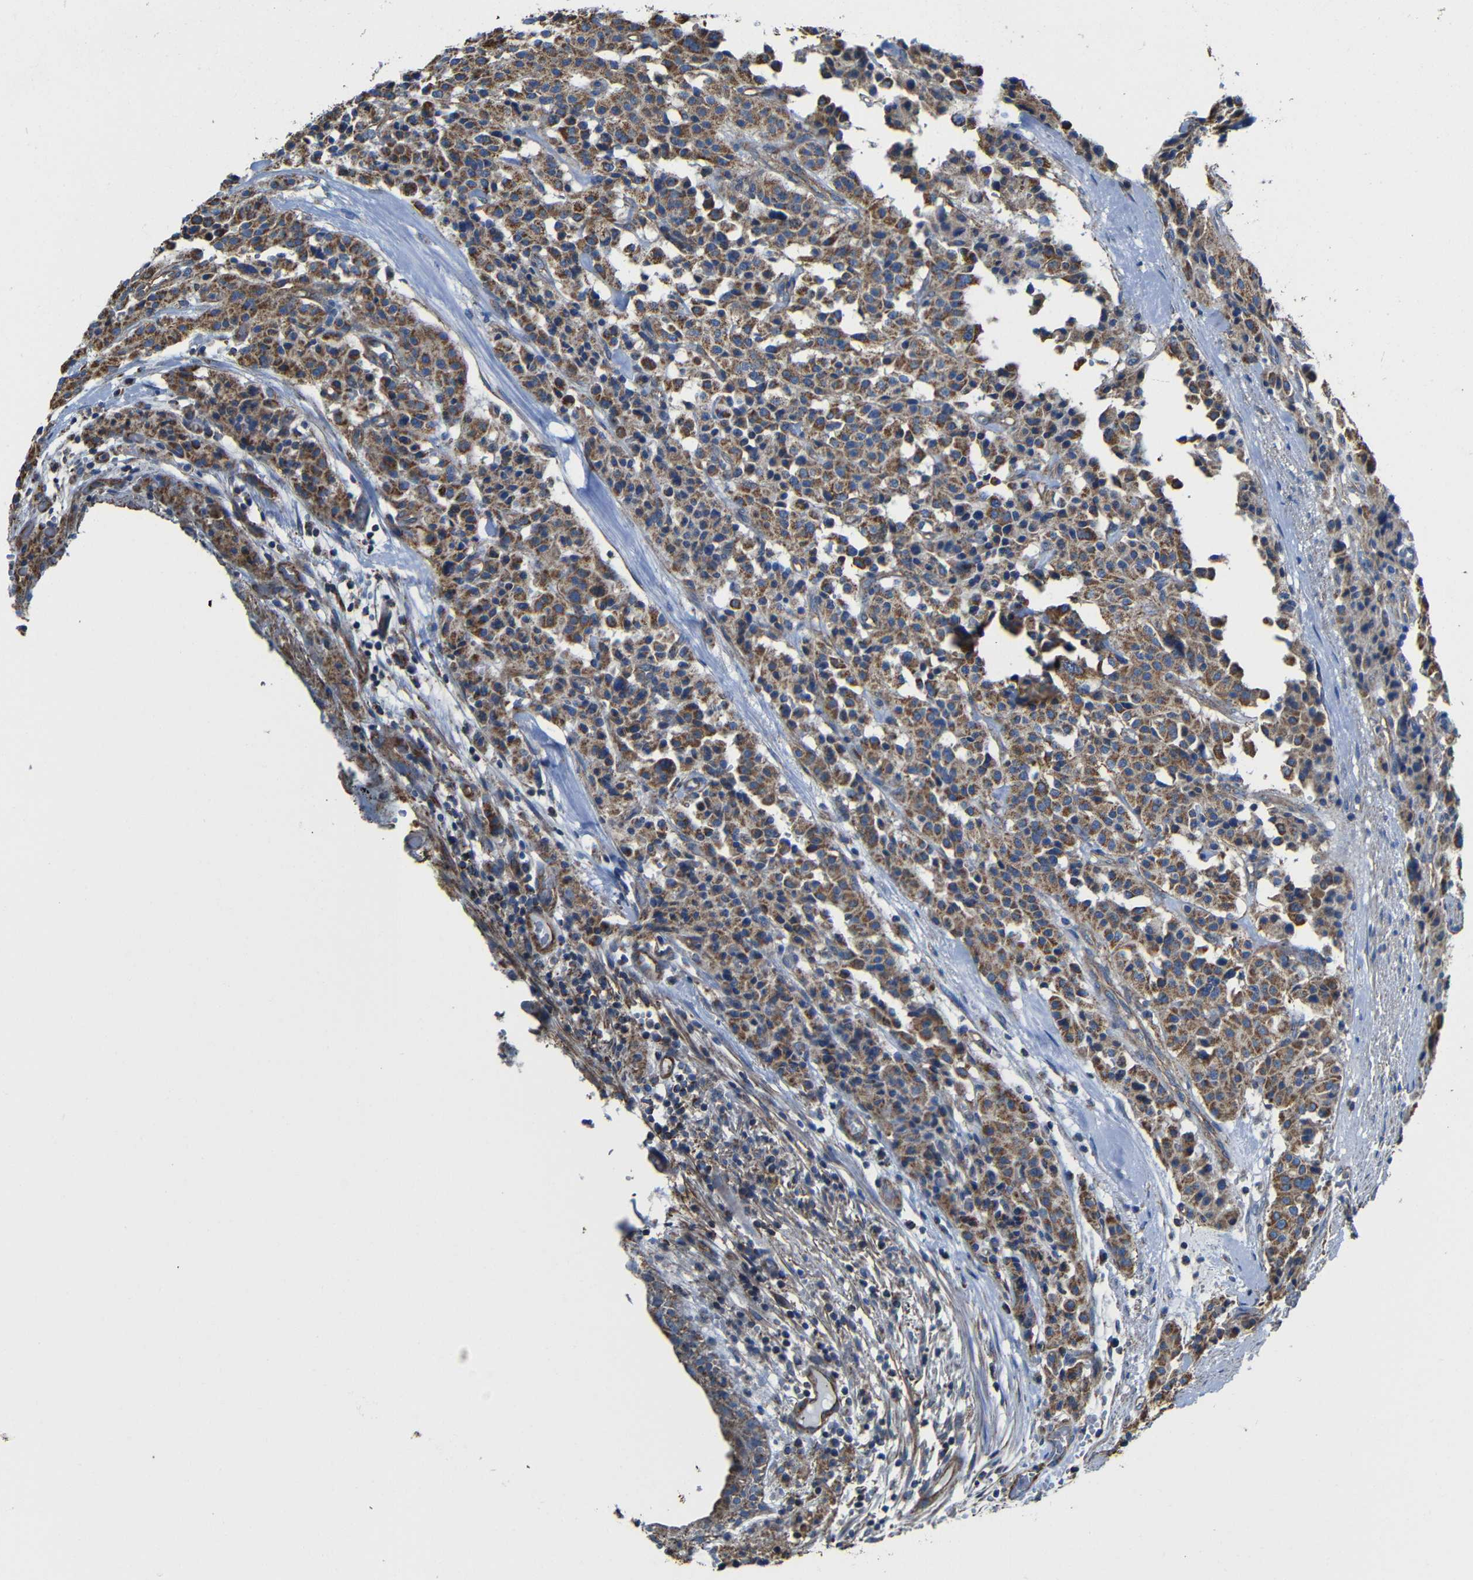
{"staining": {"intensity": "strong", "quantity": ">75%", "location": "cytoplasmic/membranous"}, "tissue": "carcinoid", "cell_type": "Tumor cells", "image_type": "cancer", "snomed": [{"axis": "morphology", "description": "Carcinoid, malignant, NOS"}, {"axis": "topography", "description": "Lung"}], "caption": "Protein expression by immunohistochemistry shows strong cytoplasmic/membranous staining in approximately >75% of tumor cells in malignant carcinoid.", "gene": "INTS6L", "patient": {"sex": "male", "age": 30}}